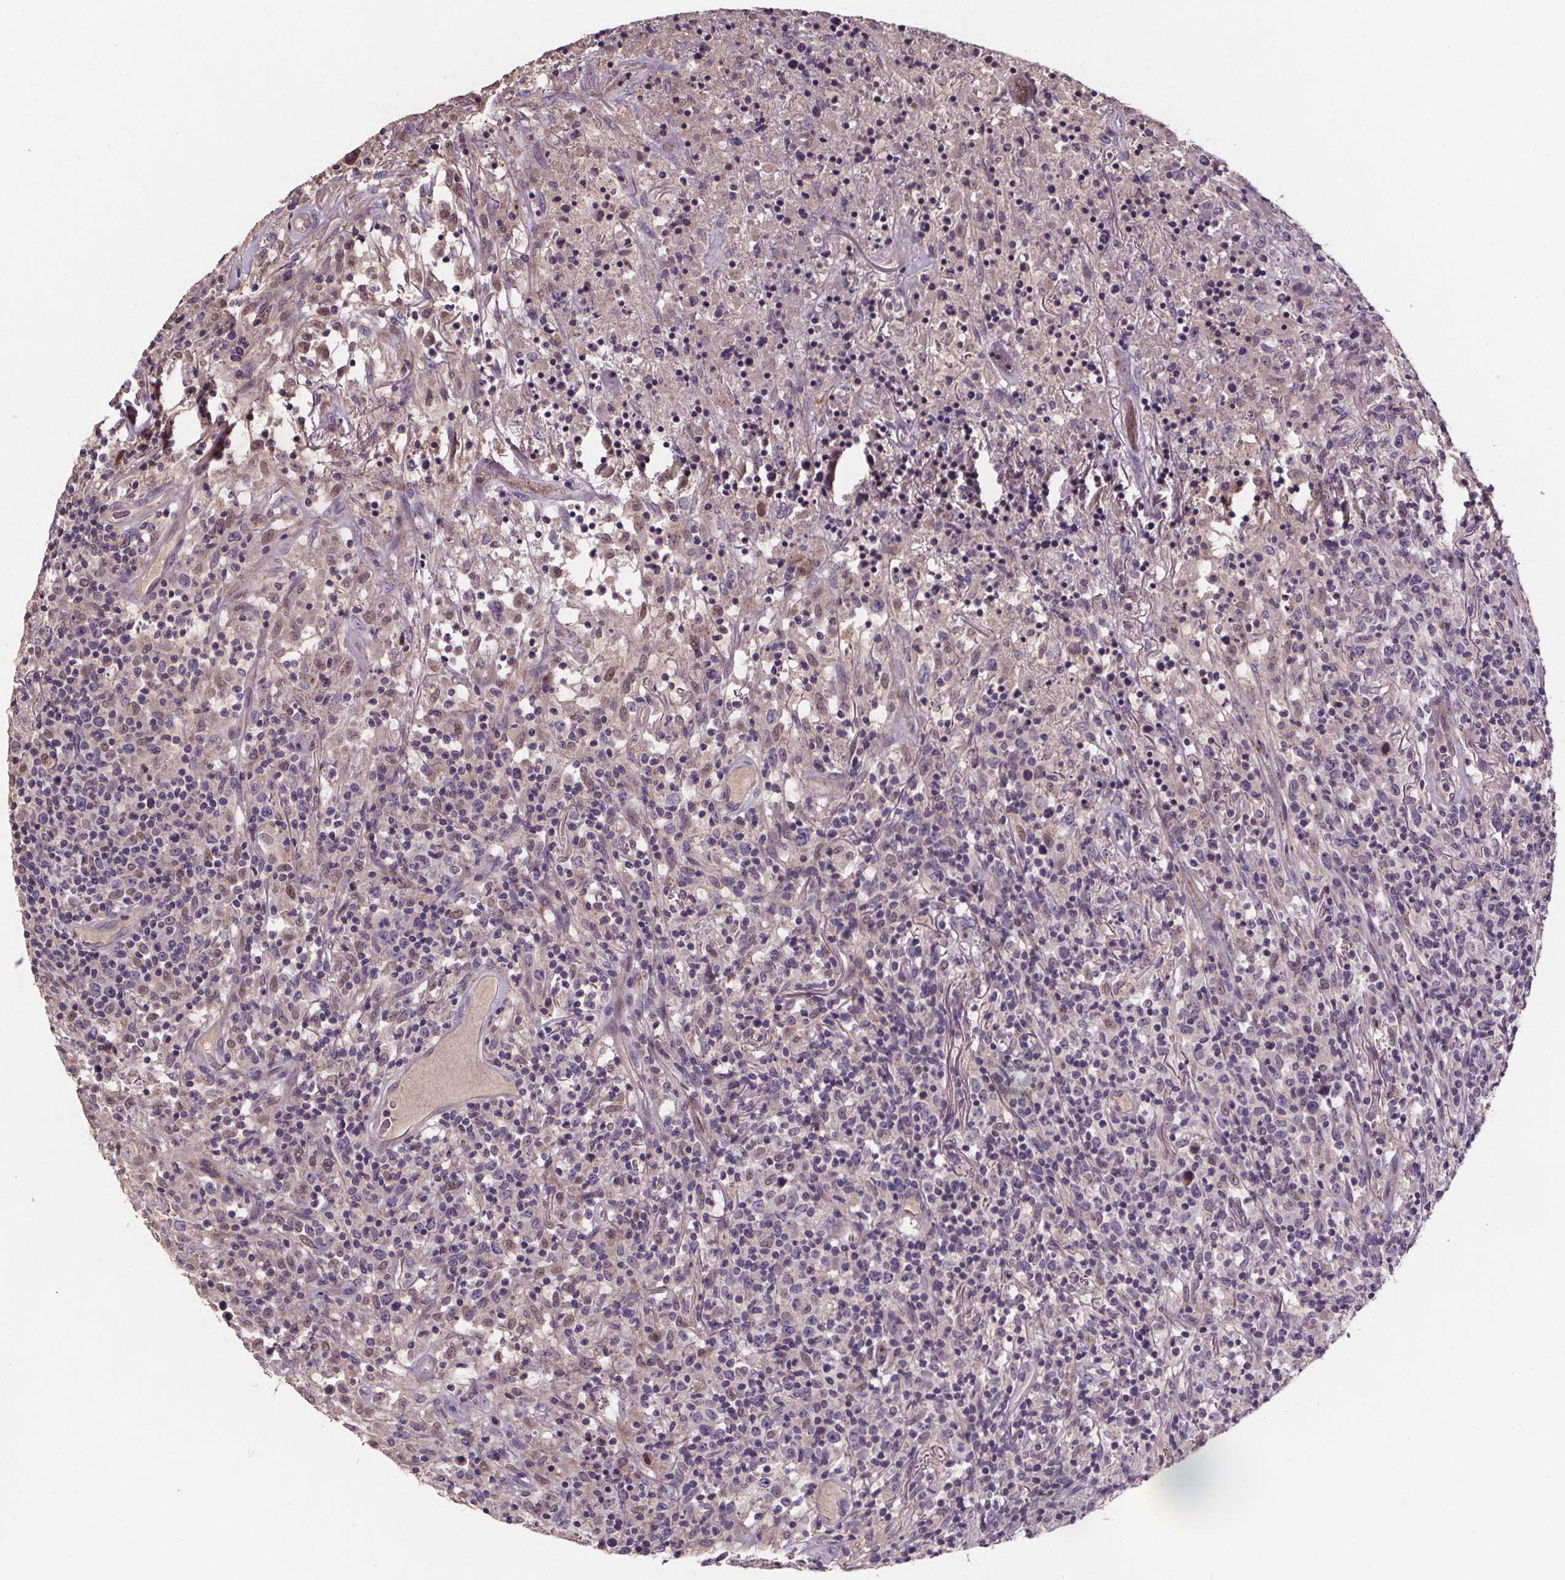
{"staining": {"intensity": "negative", "quantity": "none", "location": "none"}, "tissue": "lymphoma", "cell_type": "Tumor cells", "image_type": "cancer", "snomed": [{"axis": "morphology", "description": "Malignant lymphoma, non-Hodgkin's type, High grade"}, {"axis": "topography", "description": "Lung"}], "caption": "This is a photomicrograph of immunohistochemistry (IHC) staining of lymphoma, which shows no staining in tumor cells. Brightfield microscopy of IHC stained with DAB (3,3'-diaminobenzidine) (brown) and hematoxylin (blue), captured at high magnification.", "gene": "CLN3", "patient": {"sex": "male", "age": 79}}